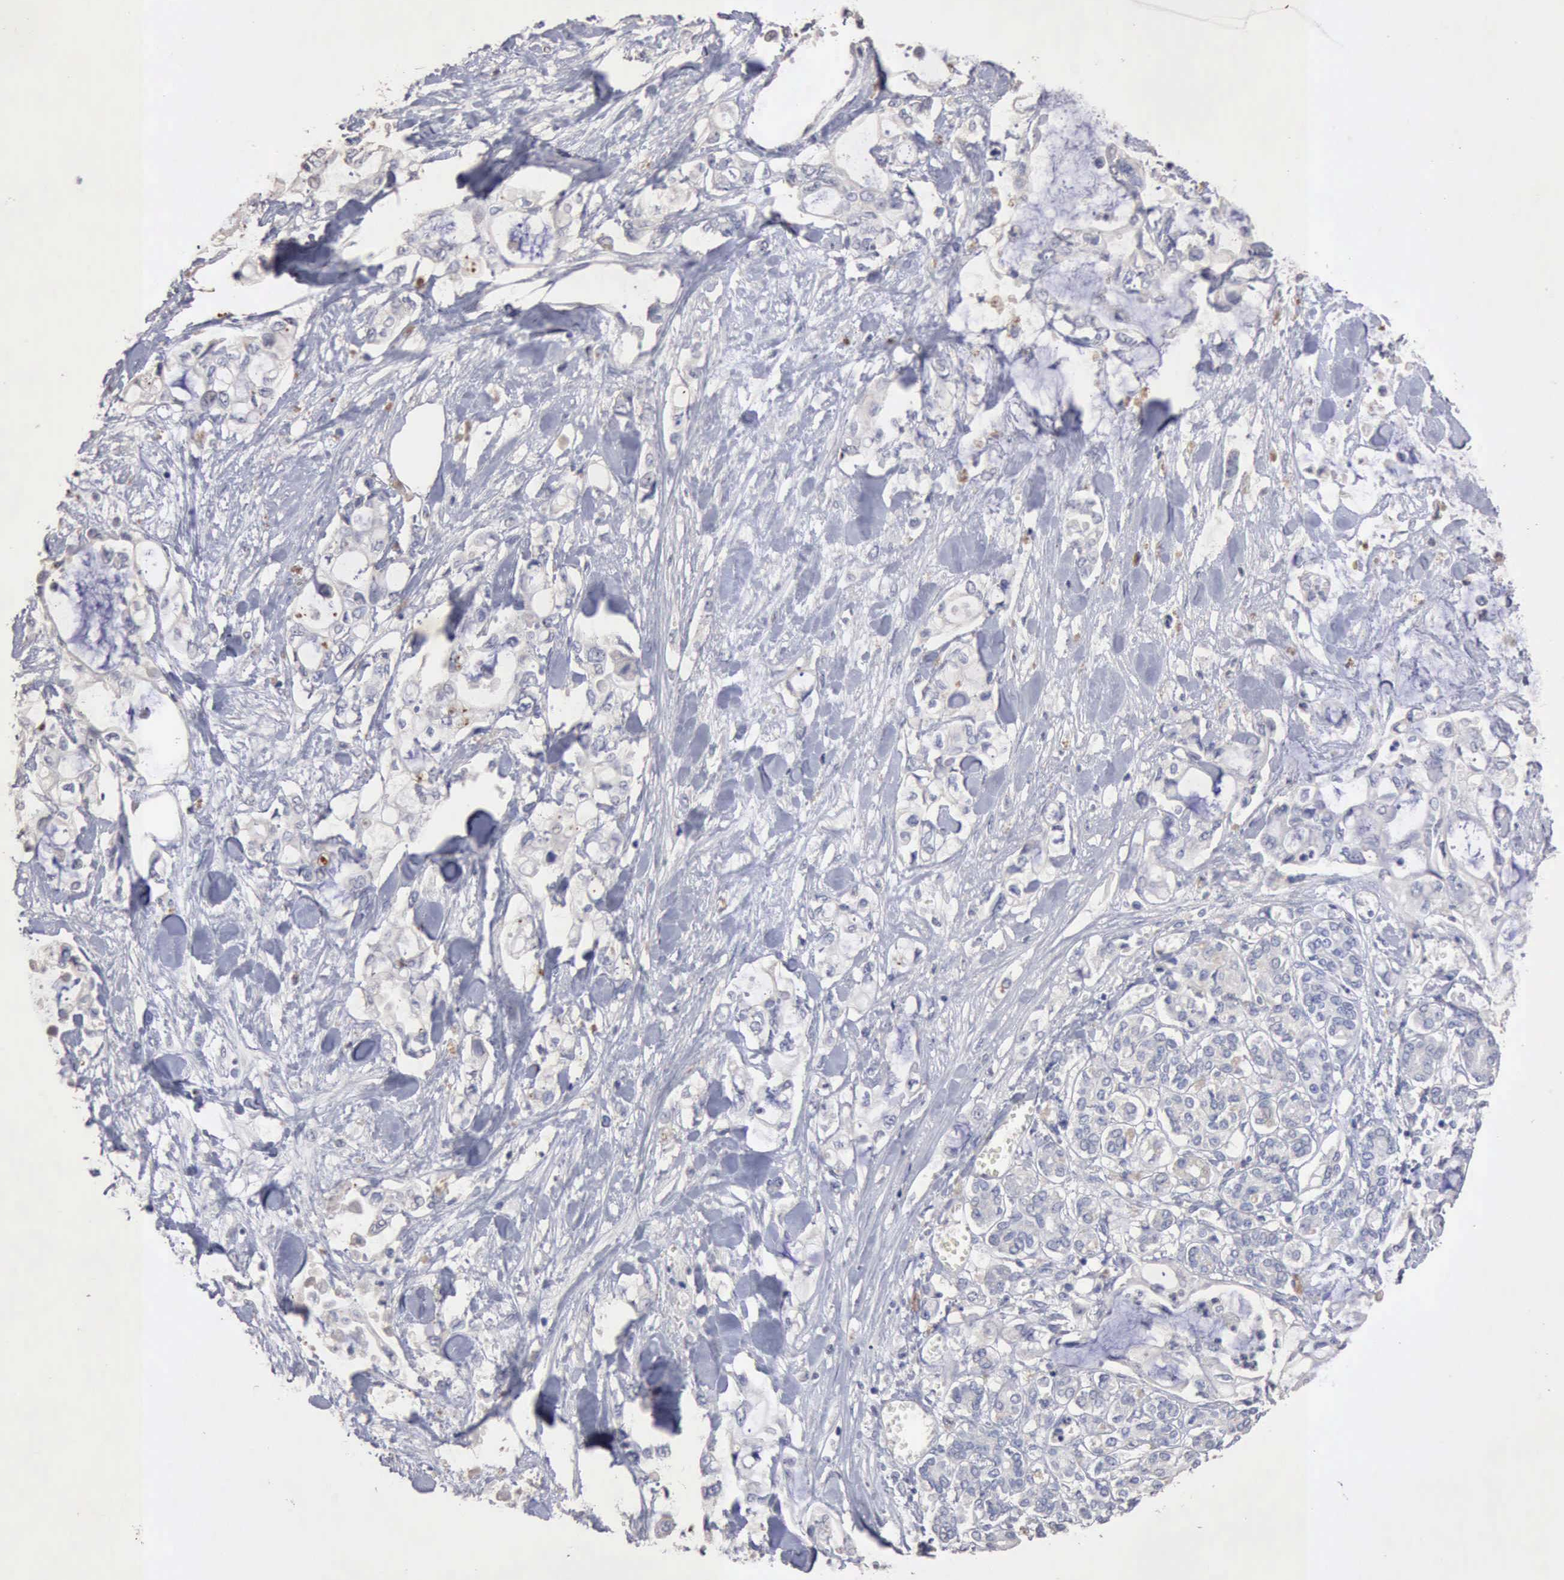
{"staining": {"intensity": "negative", "quantity": "none", "location": "none"}, "tissue": "pancreatic cancer", "cell_type": "Tumor cells", "image_type": "cancer", "snomed": [{"axis": "morphology", "description": "Adenocarcinoma, NOS"}, {"axis": "topography", "description": "Pancreas"}], "caption": "DAB immunohistochemical staining of human adenocarcinoma (pancreatic) shows no significant expression in tumor cells. (DAB immunohistochemistry (IHC) with hematoxylin counter stain).", "gene": "KRT6B", "patient": {"sex": "female", "age": 70}}